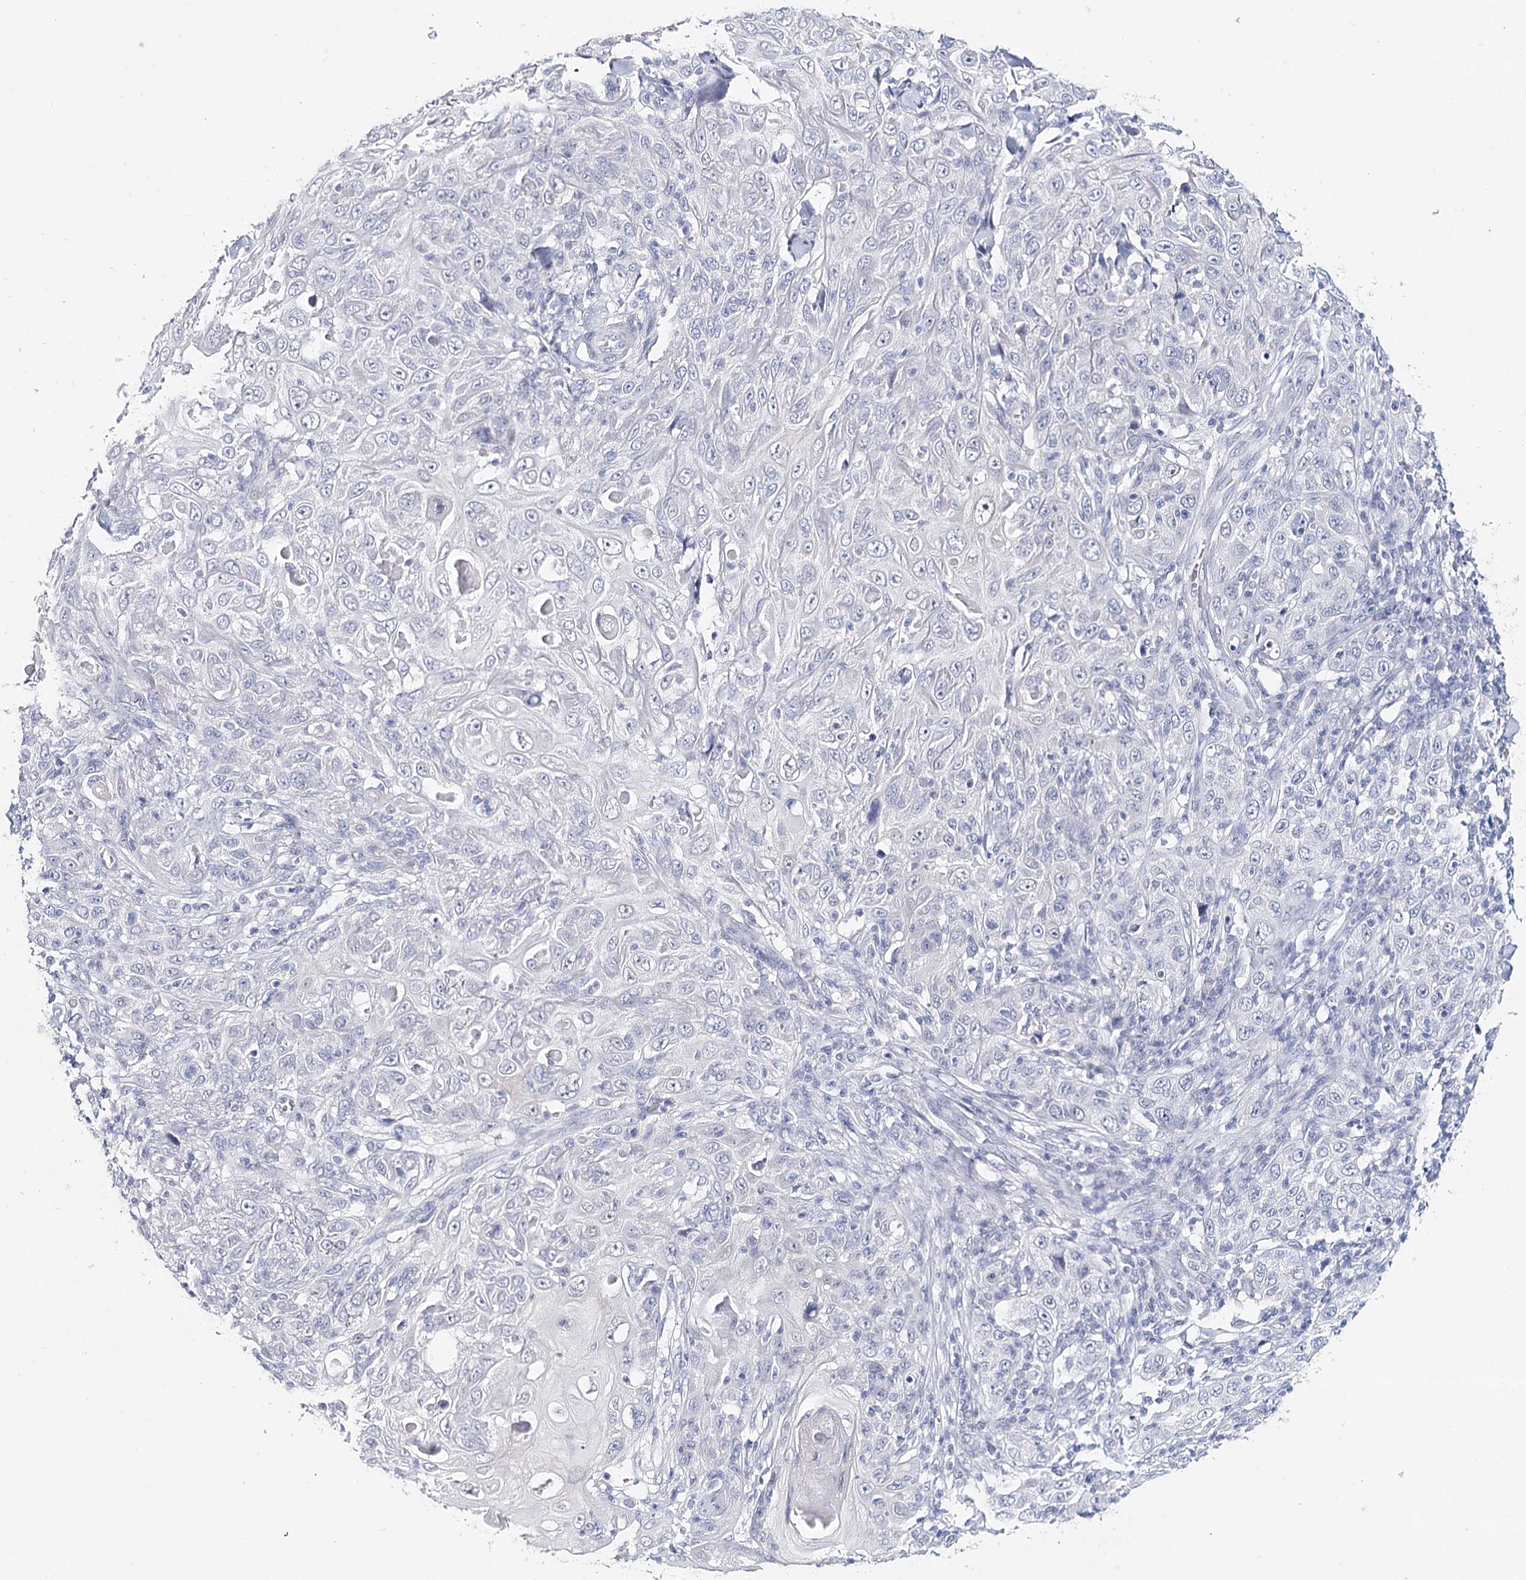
{"staining": {"intensity": "negative", "quantity": "none", "location": "none"}, "tissue": "skin cancer", "cell_type": "Tumor cells", "image_type": "cancer", "snomed": [{"axis": "morphology", "description": "Squamous cell carcinoma, NOS"}, {"axis": "topography", "description": "Skin"}], "caption": "There is no significant positivity in tumor cells of skin squamous cell carcinoma.", "gene": "HSPA4L", "patient": {"sex": "female", "age": 88}}